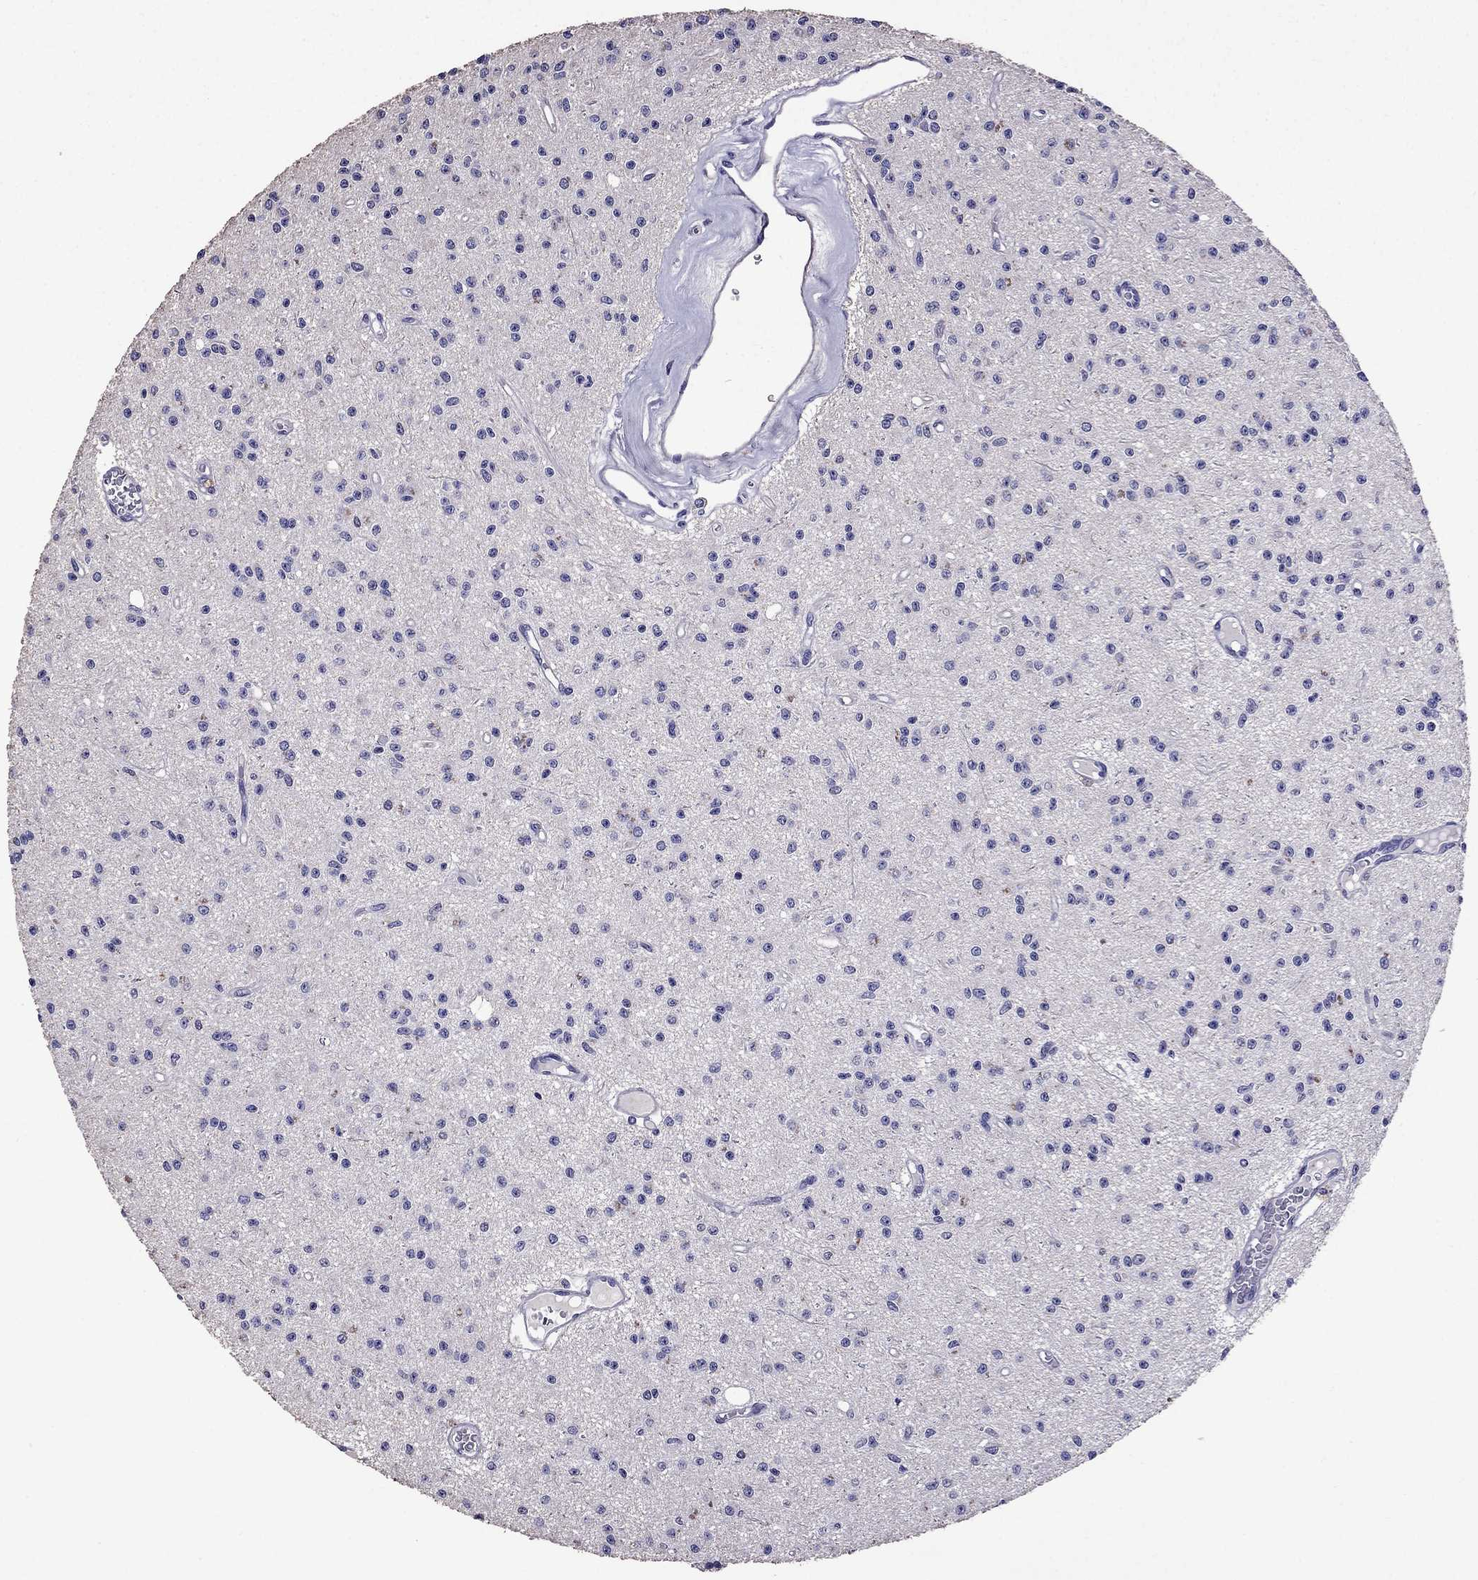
{"staining": {"intensity": "negative", "quantity": "none", "location": "none"}, "tissue": "glioma", "cell_type": "Tumor cells", "image_type": "cancer", "snomed": [{"axis": "morphology", "description": "Glioma, malignant, Low grade"}, {"axis": "topography", "description": "Brain"}], "caption": "Immunohistochemical staining of glioma shows no significant expression in tumor cells.", "gene": "NKX3-1", "patient": {"sex": "female", "age": 45}}